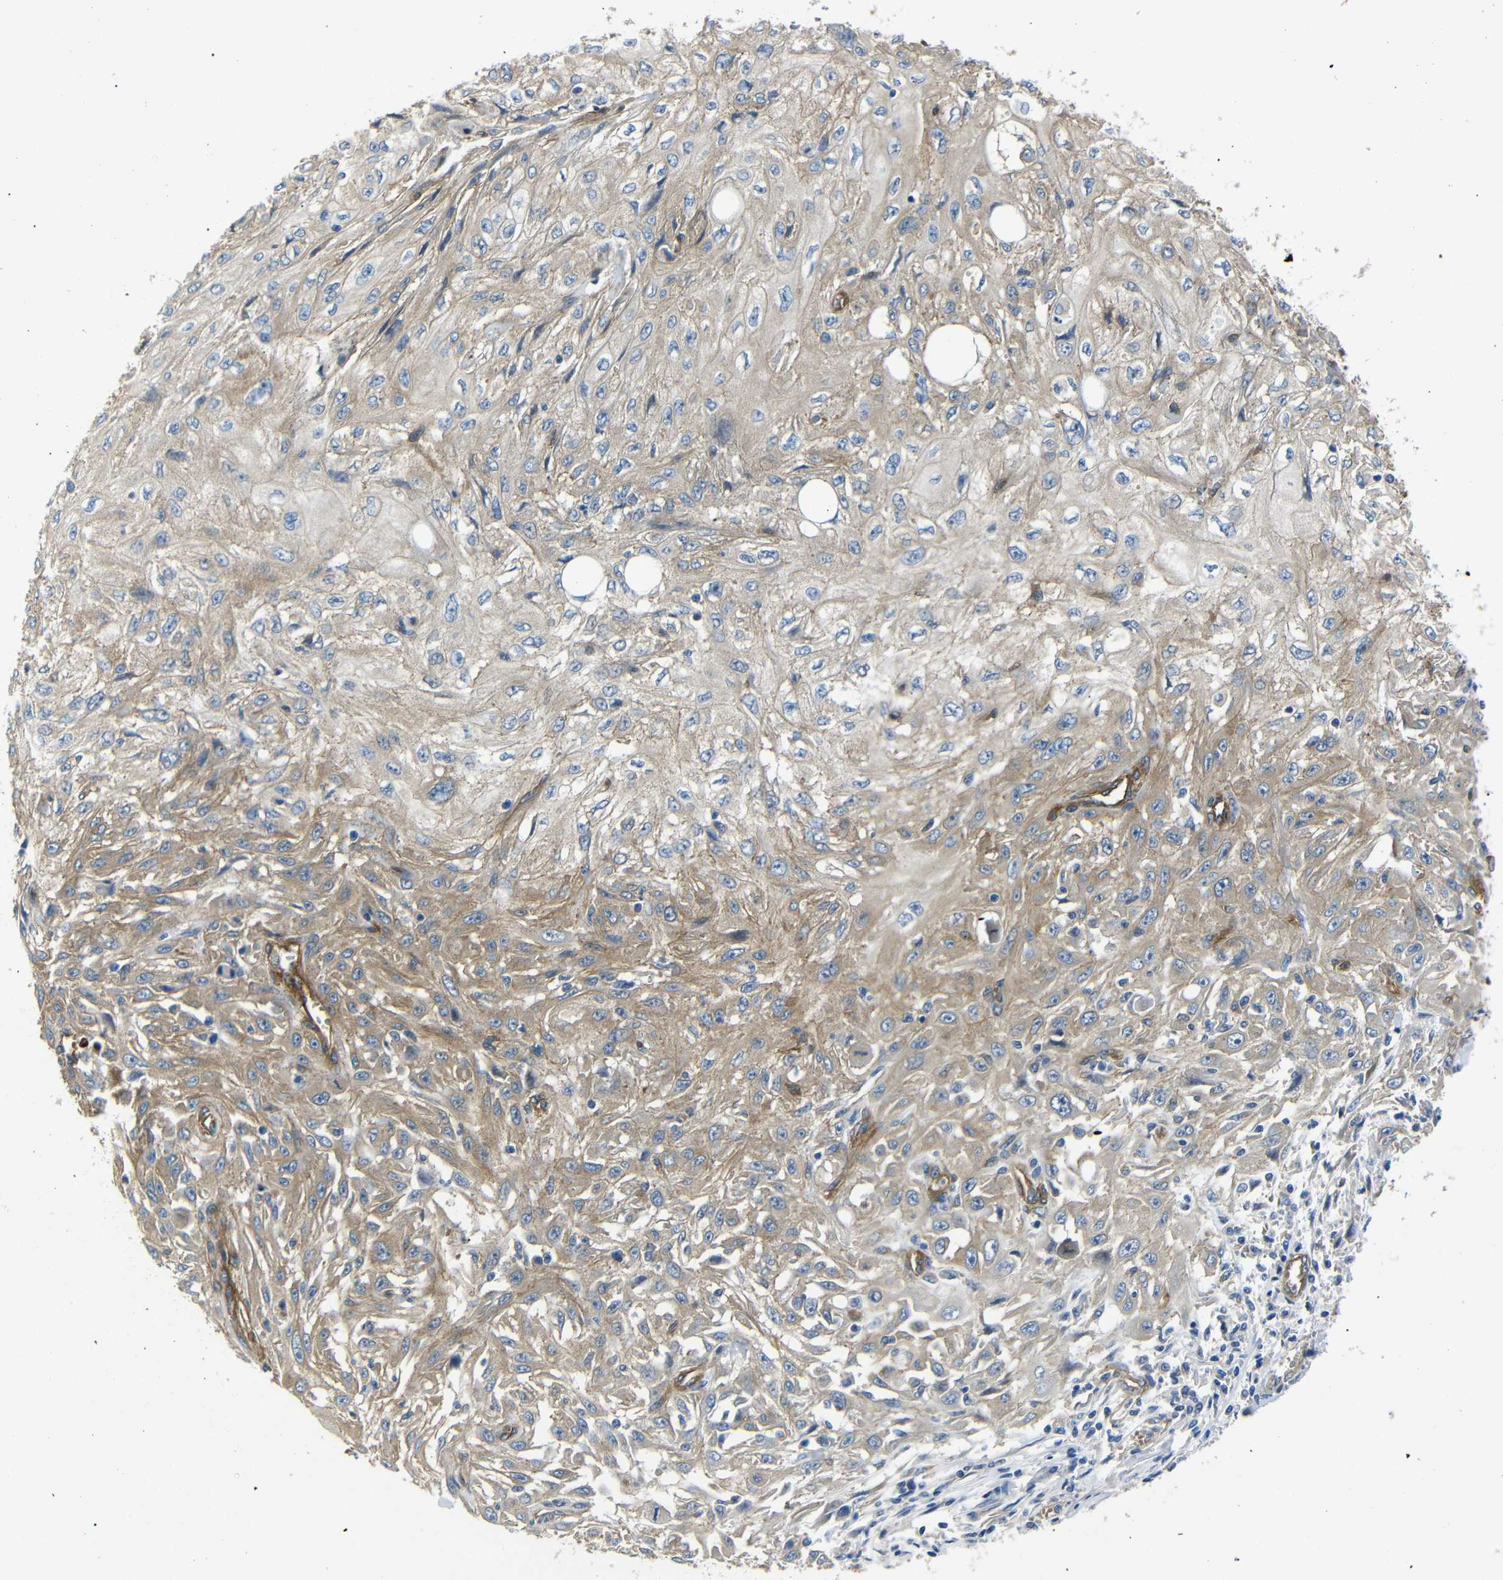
{"staining": {"intensity": "moderate", "quantity": ">75%", "location": "cytoplasmic/membranous"}, "tissue": "skin cancer", "cell_type": "Tumor cells", "image_type": "cancer", "snomed": [{"axis": "morphology", "description": "Squamous cell carcinoma, NOS"}, {"axis": "topography", "description": "Skin"}], "caption": "Protein staining of skin squamous cell carcinoma tissue displays moderate cytoplasmic/membranous expression in approximately >75% of tumor cells.", "gene": "MYO1B", "patient": {"sex": "male", "age": 75}}